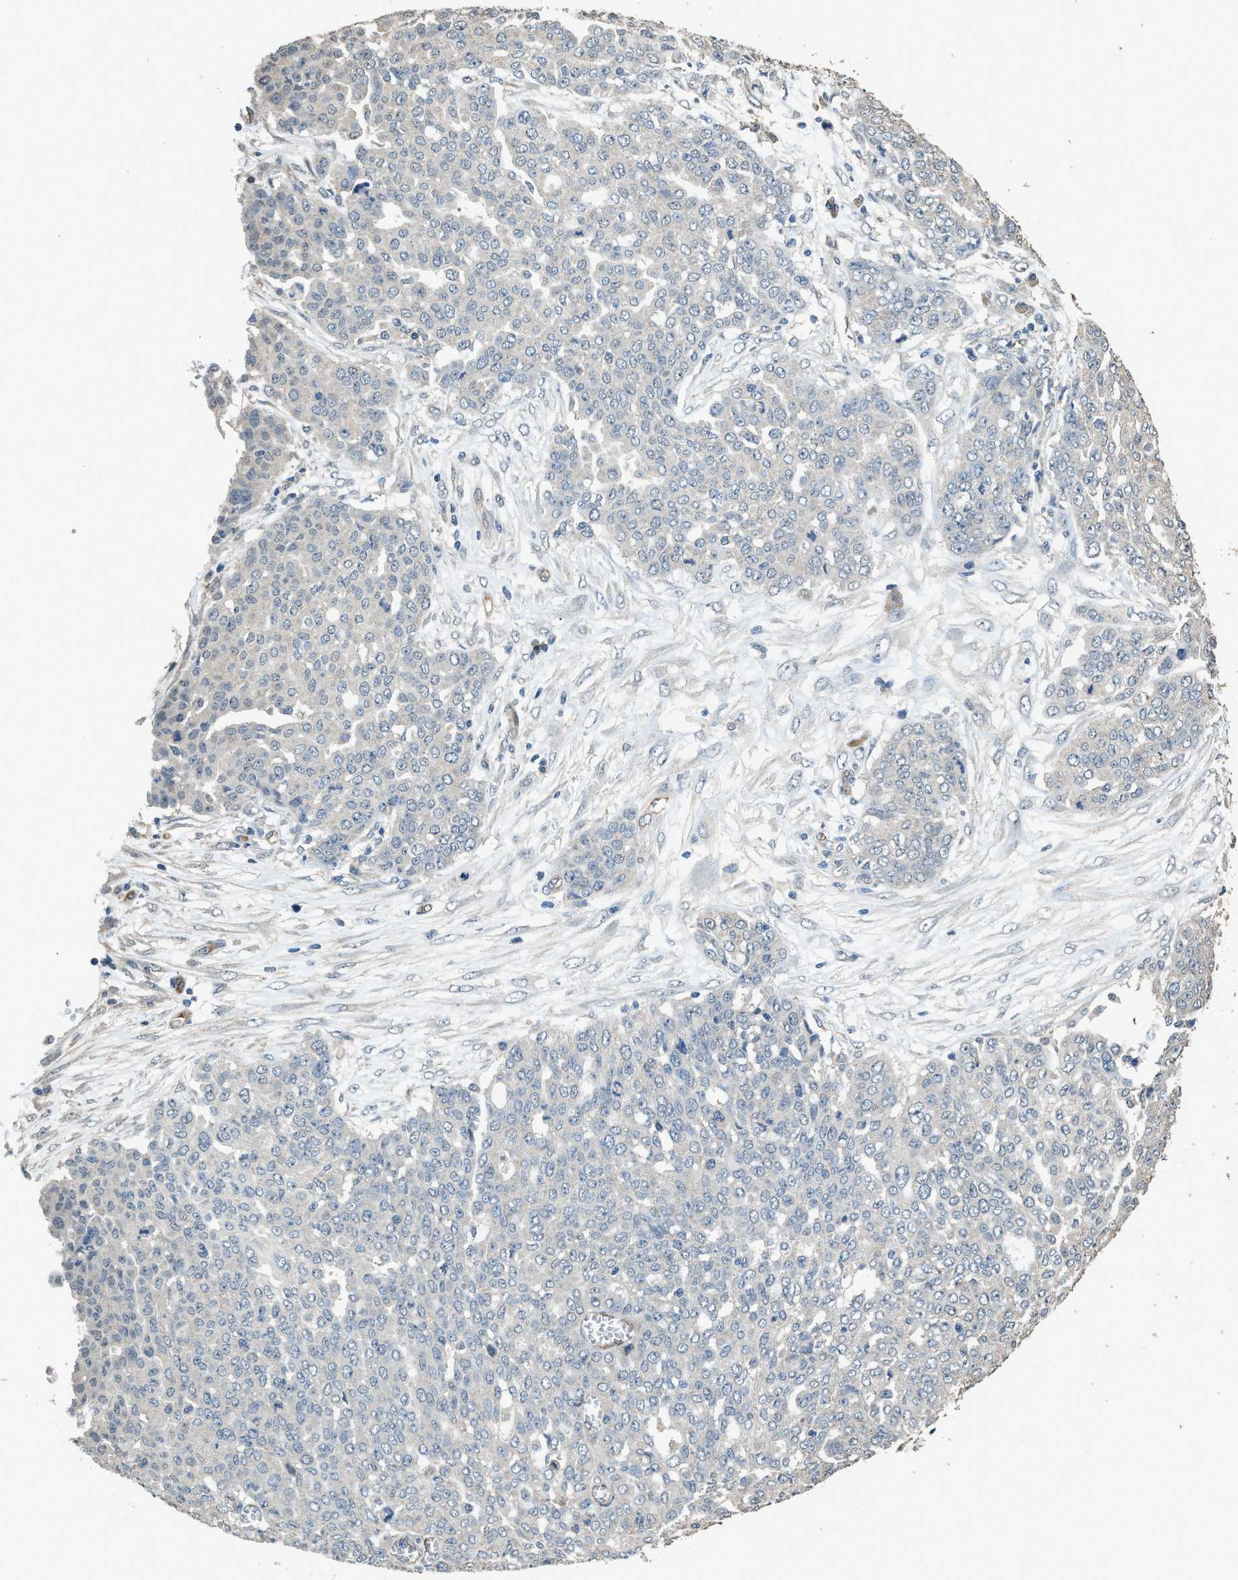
{"staining": {"intensity": "negative", "quantity": "none", "location": "none"}, "tissue": "ovarian cancer", "cell_type": "Tumor cells", "image_type": "cancer", "snomed": [{"axis": "morphology", "description": "Cystadenocarcinoma, serous, NOS"}, {"axis": "topography", "description": "Soft tissue"}, {"axis": "topography", "description": "Ovary"}], "caption": "Tumor cells are negative for brown protein staining in serous cystadenocarcinoma (ovarian).", "gene": "SYNM", "patient": {"sex": "female", "age": 57}}